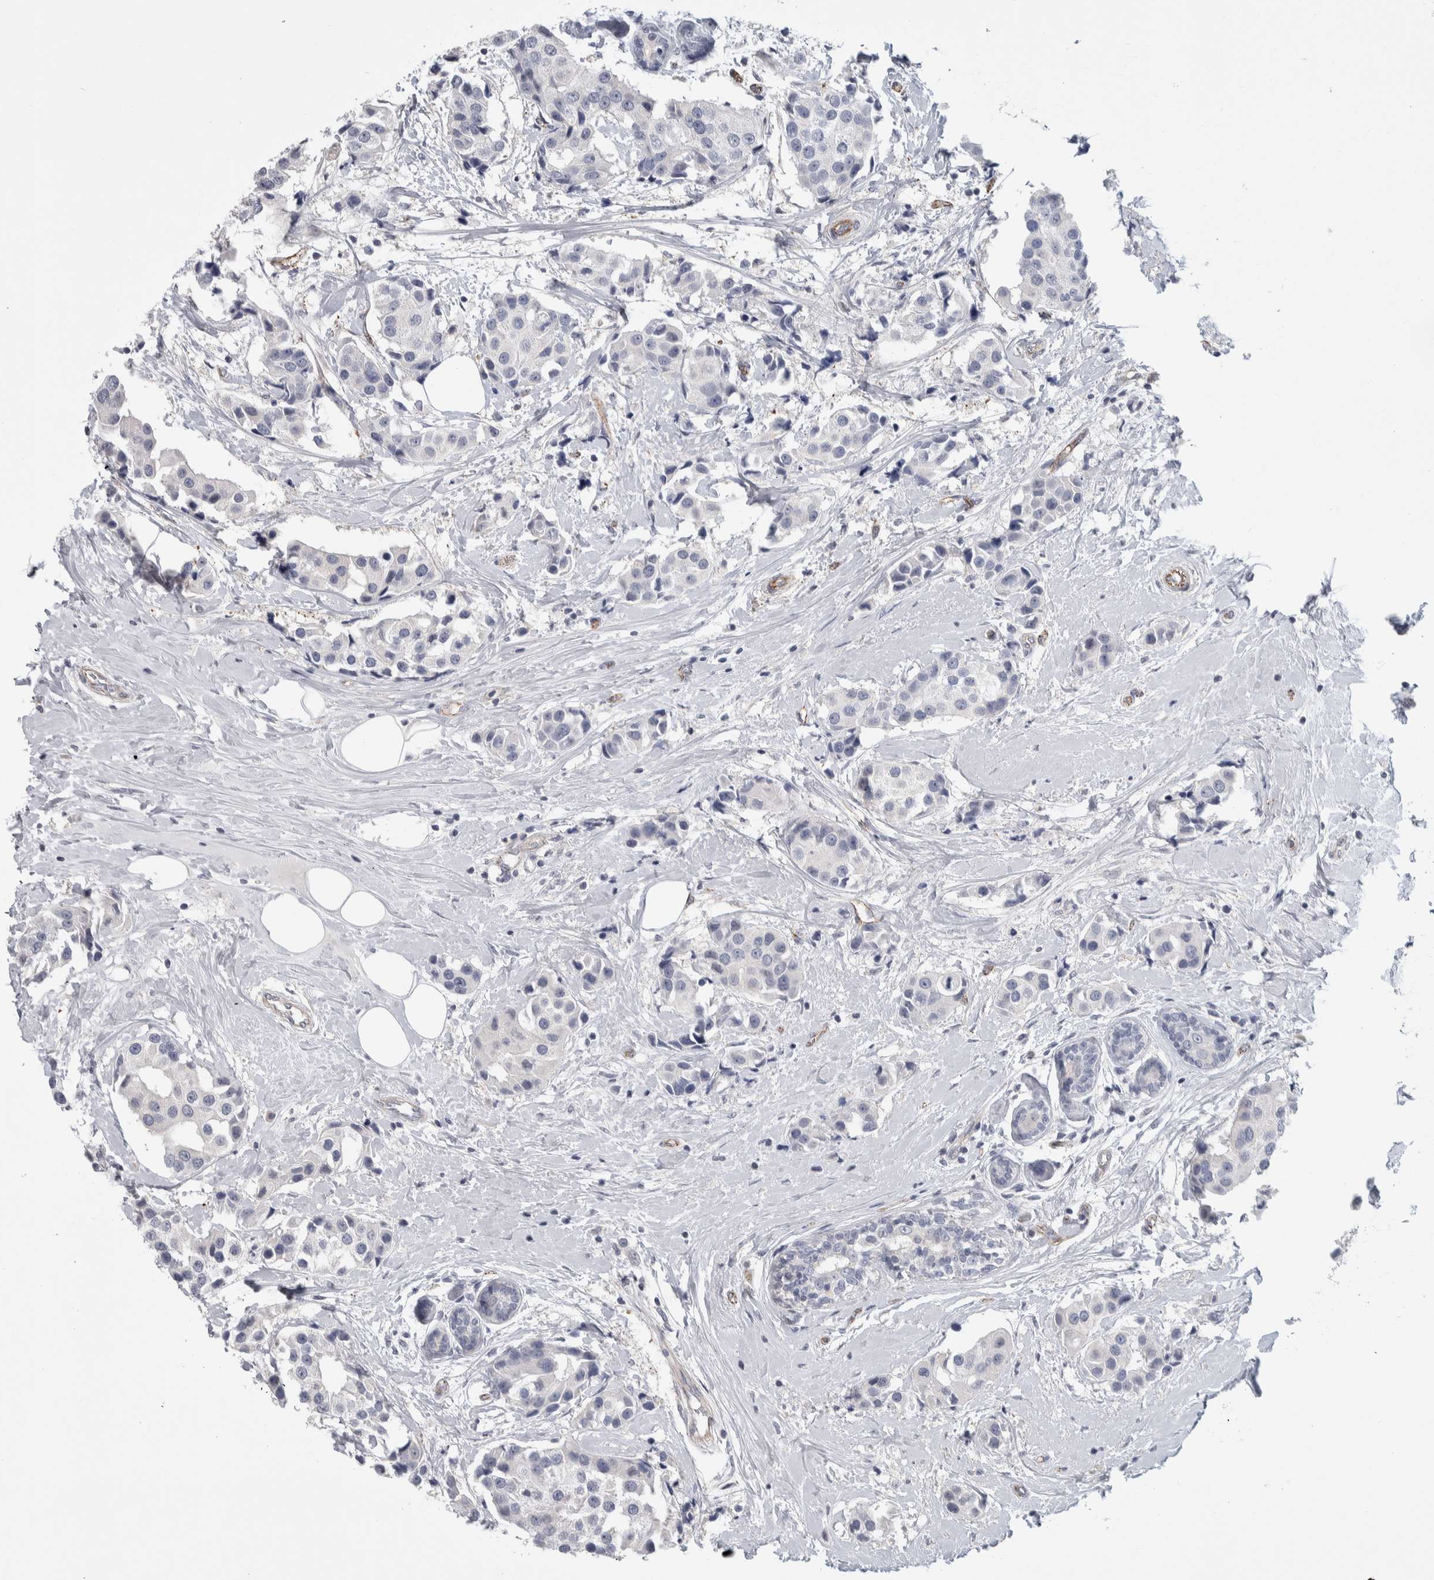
{"staining": {"intensity": "negative", "quantity": "none", "location": "none"}, "tissue": "breast cancer", "cell_type": "Tumor cells", "image_type": "cancer", "snomed": [{"axis": "morphology", "description": "Normal tissue, NOS"}, {"axis": "morphology", "description": "Duct carcinoma"}, {"axis": "topography", "description": "Breast"}], "caption": "An immunohistochemistry (IHC) photomicrograph of infiltrating ductal carcinoma (breast) is shown. There is no staining in tumor cells of infiltrating ductal carcinoma (breast). Brightfield microscopy of IHC stained with DAB (3,3'-diaminobenzidine) (brown) and hematoxylin (blue), captured at high magnification.", "gene": "ZNF862", "patient": {"sex": "female", "age": 39}}